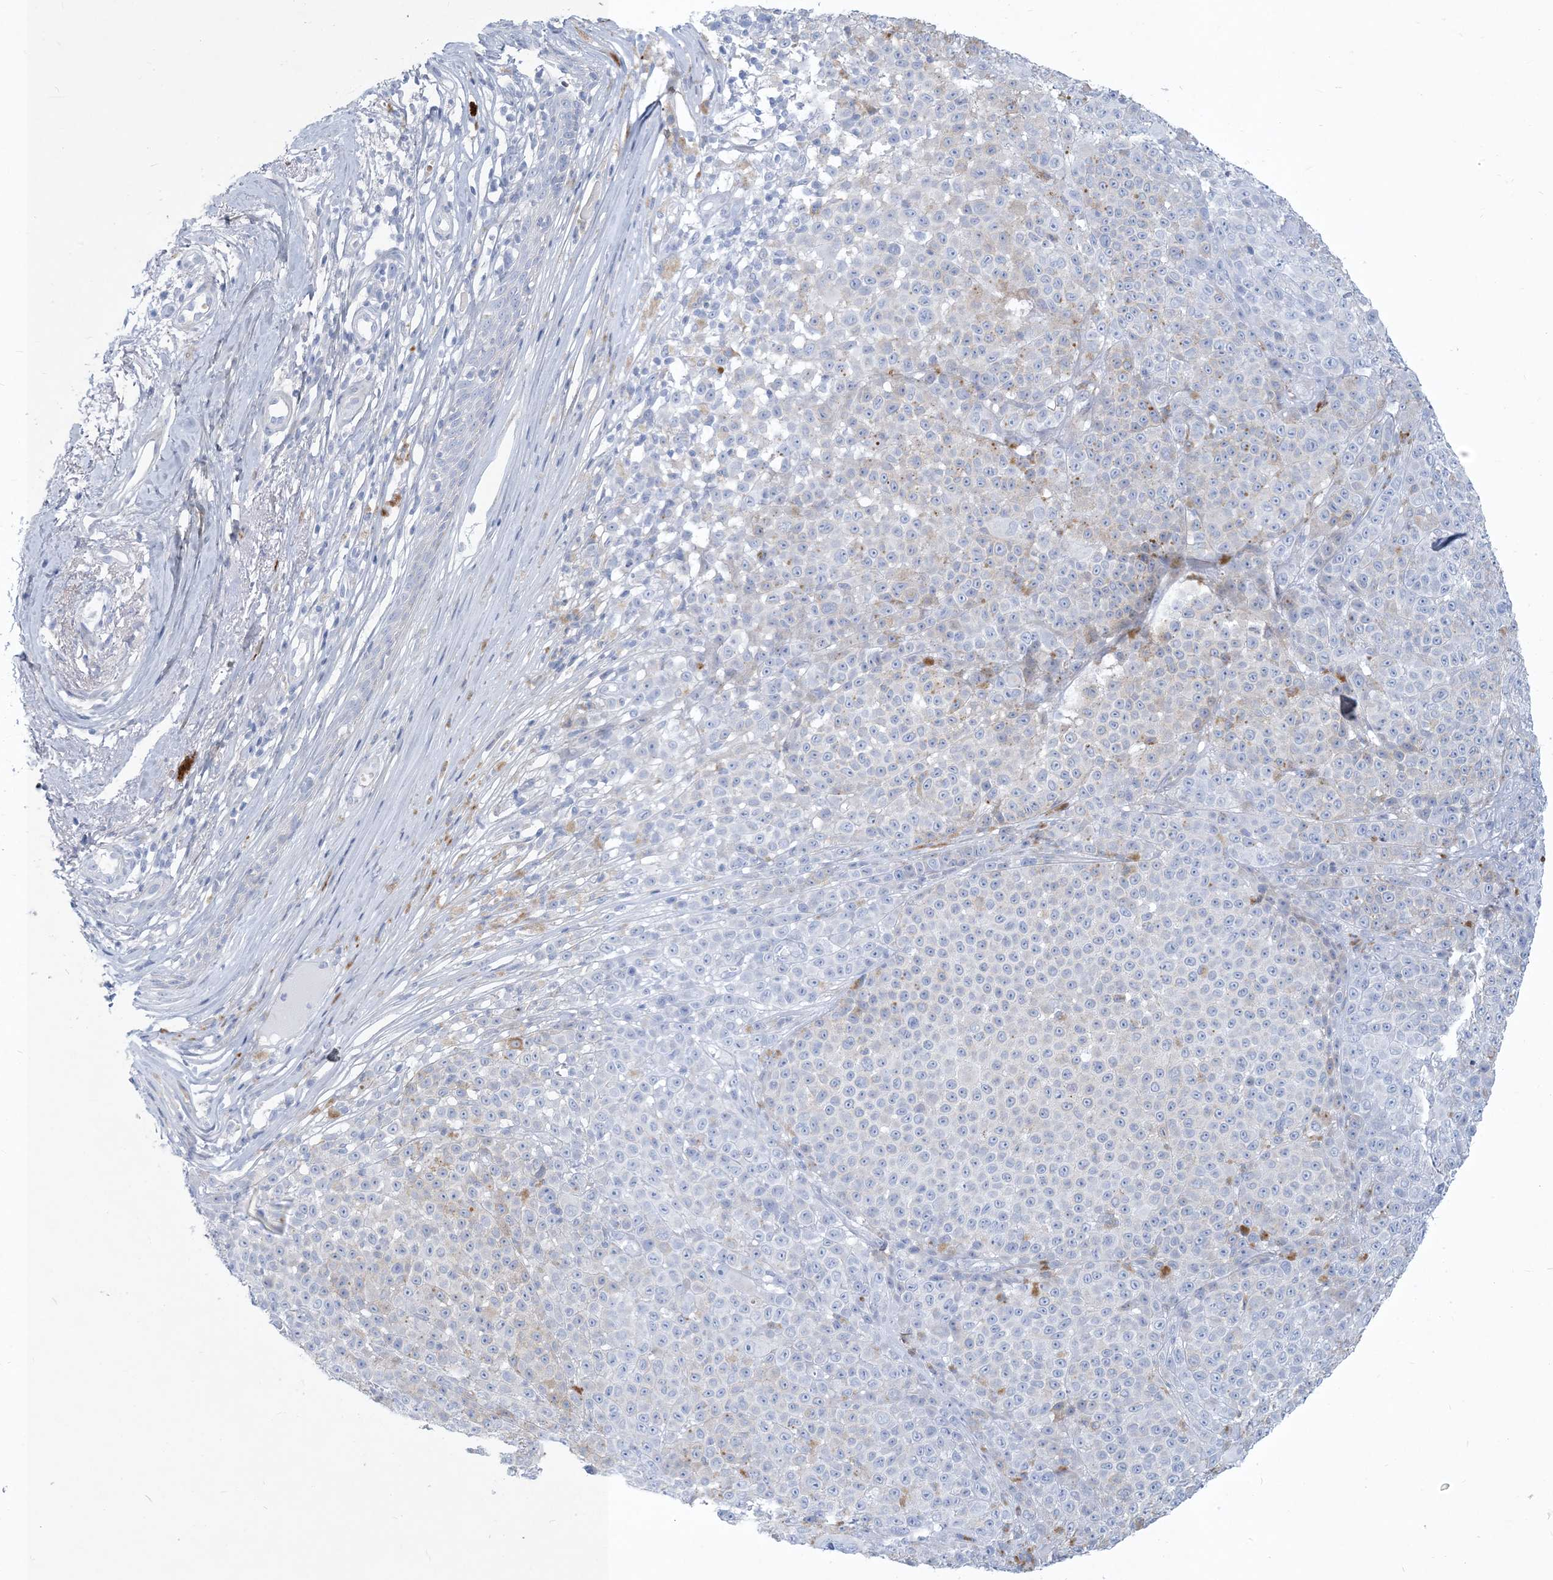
{"staining": {"intensity": "negative", "quantity": "none", "location": "none"}, "tissue": "melanoma", "cell_type": "Tumor cells", "image_type": "cancer", "snomed": [{"axis": "morphology", "description": "Malignant melanoma, NOS"}, {"axis": "topography", "description": "Skin"}], "caption": "Malignant melanoma was stained to show a protein in brown. There is no significant staining in tumor cells. (DAB IHC, high magnification).", "gene": "MOXD1", "patient": {"sex": "female", "age": 94}}